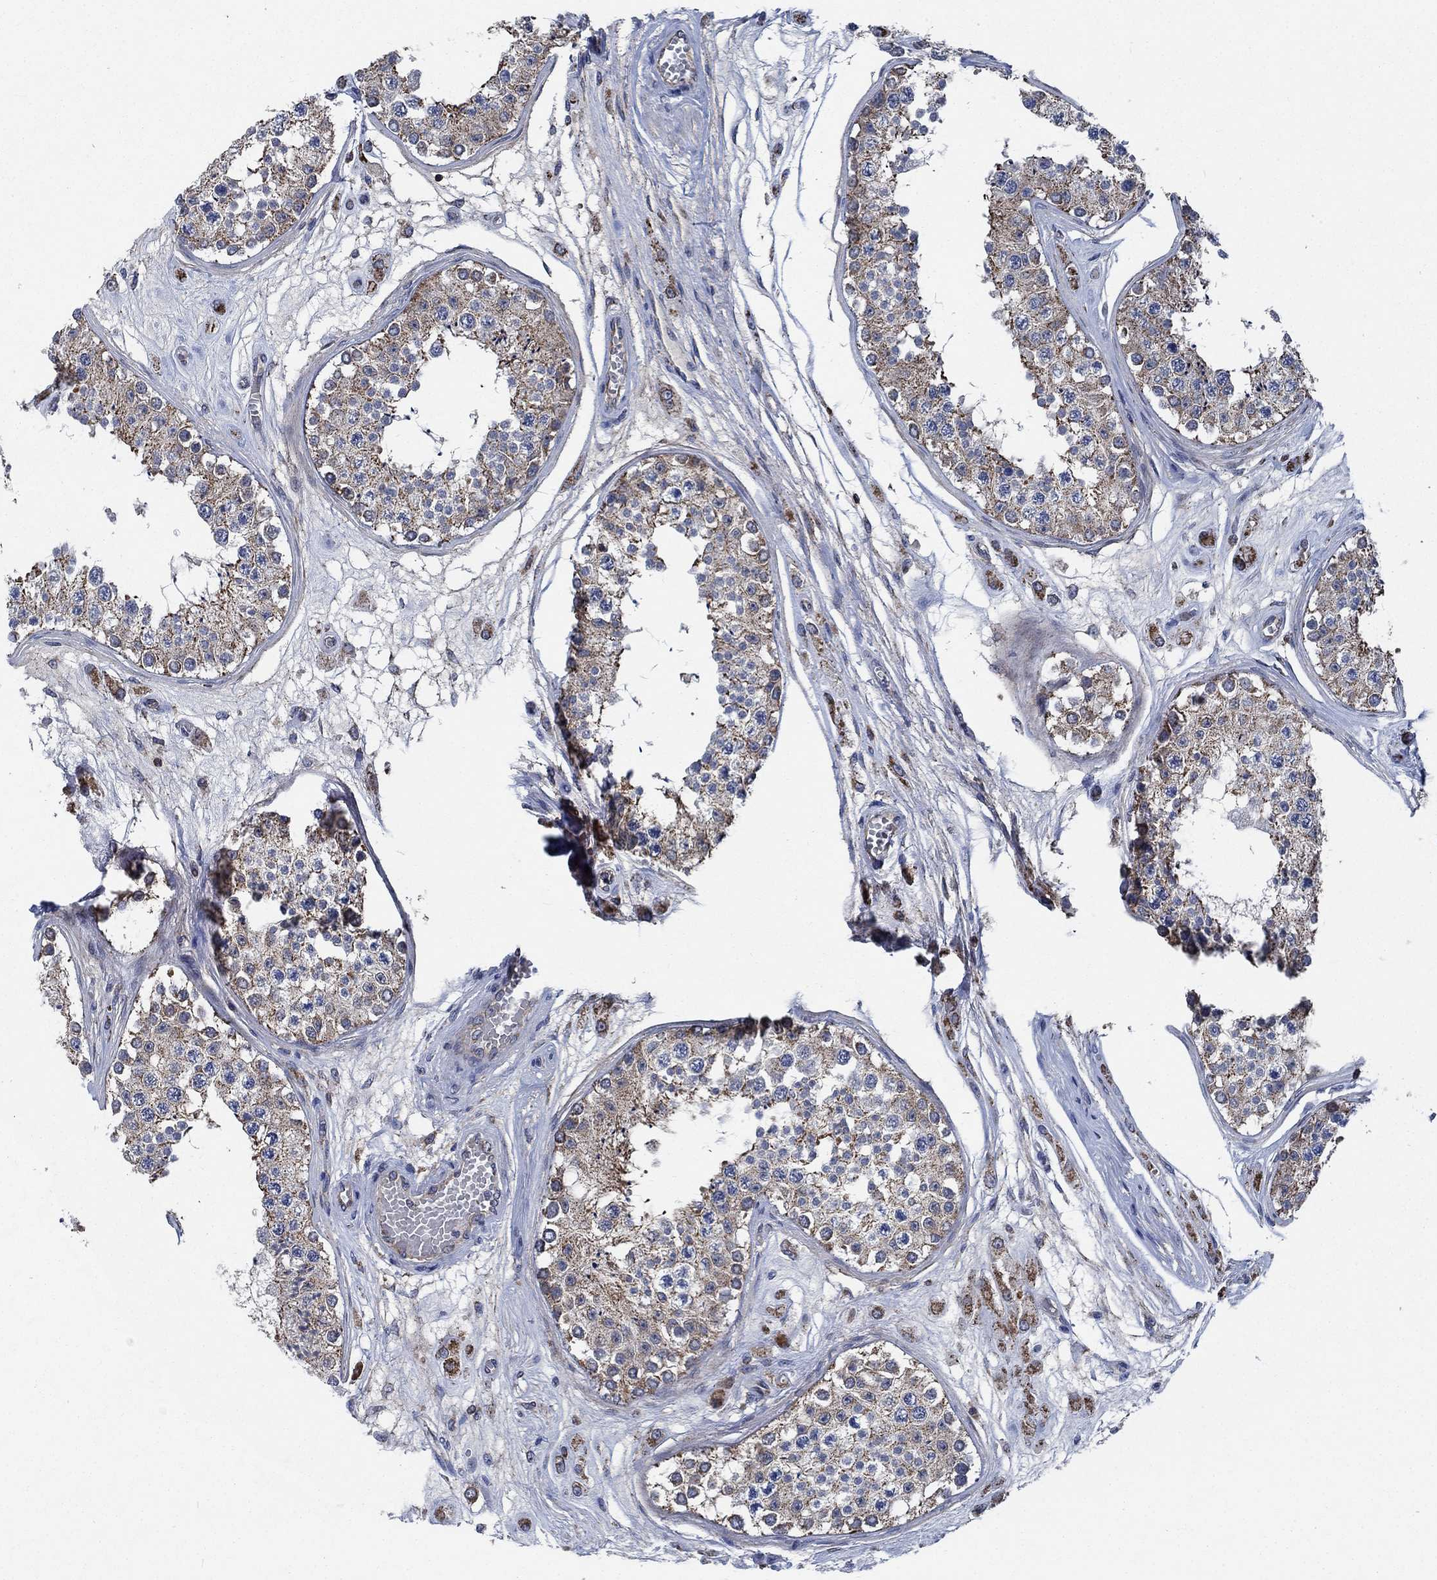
{"staining": {"intensity": "moderate", "quantity": ">75%", "location": "cytoplasmic/membranous"}, "tissue": "testis", "cell_type": "Cells in seminiferous ducts", "image_type": "normal", "snomed": [{"axis": "morphology", "description": "Normal tissue, NOS"}, {"axis": "topography", "description": "Testis"}], "caption": "Immunohistochemical staining of normal human testis reveals >75% levels of moderate cytoplasmic/membranous protein expression in about >75% of cells in seminiferous ducts.", "gene": "STXBP6", "patient": {"sex": "male", "age": 25}}